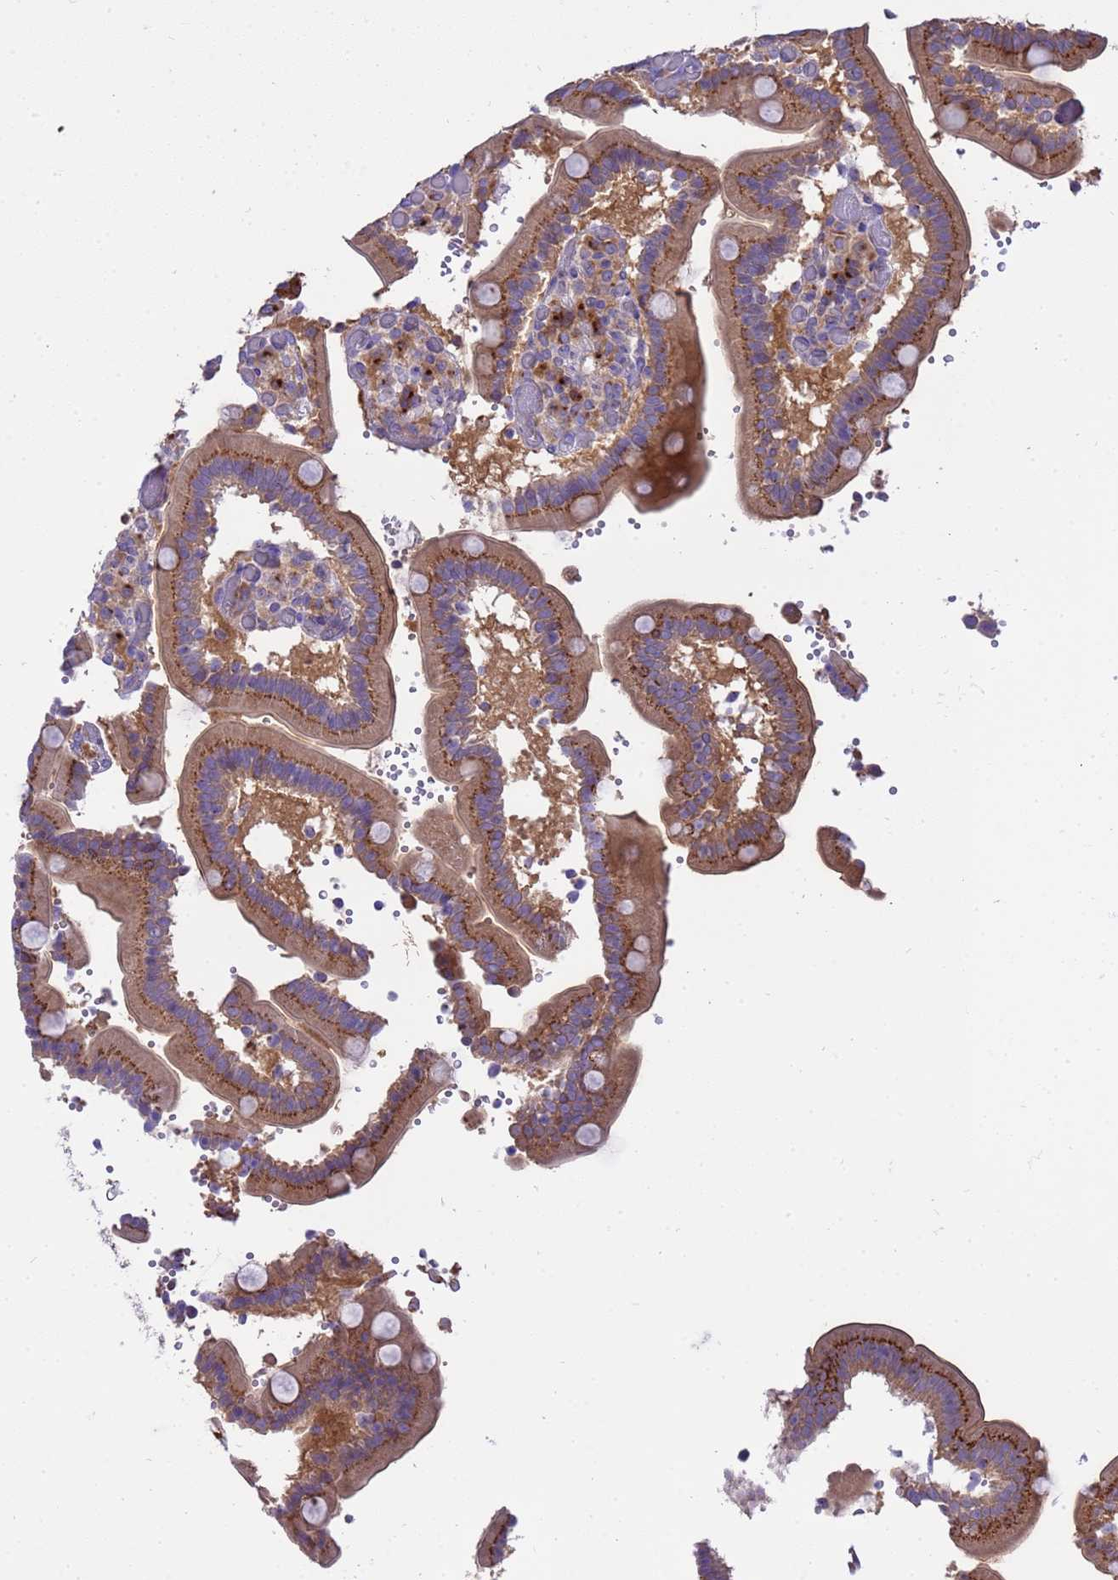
{"staining": {"intensity": "moderate", "quantity": ">75%", "location": "cytoplasmic/membranous"}, "tissue": "duodenum", "cell_type": "Glandular cells", "image_type": "normal", "snomed": [{"axis": "morphology", "description": "Normal tissue, NOS"}, {"axis": "topography", "description": "Duodenum"}], "caption": "Moderate cytoplasmic/membranous expression is appreciated in approximately >75% of glandular cells in normal duodenum.", "gene": "ANAPC1", "patient": {"sex": "female", "age": 62}}